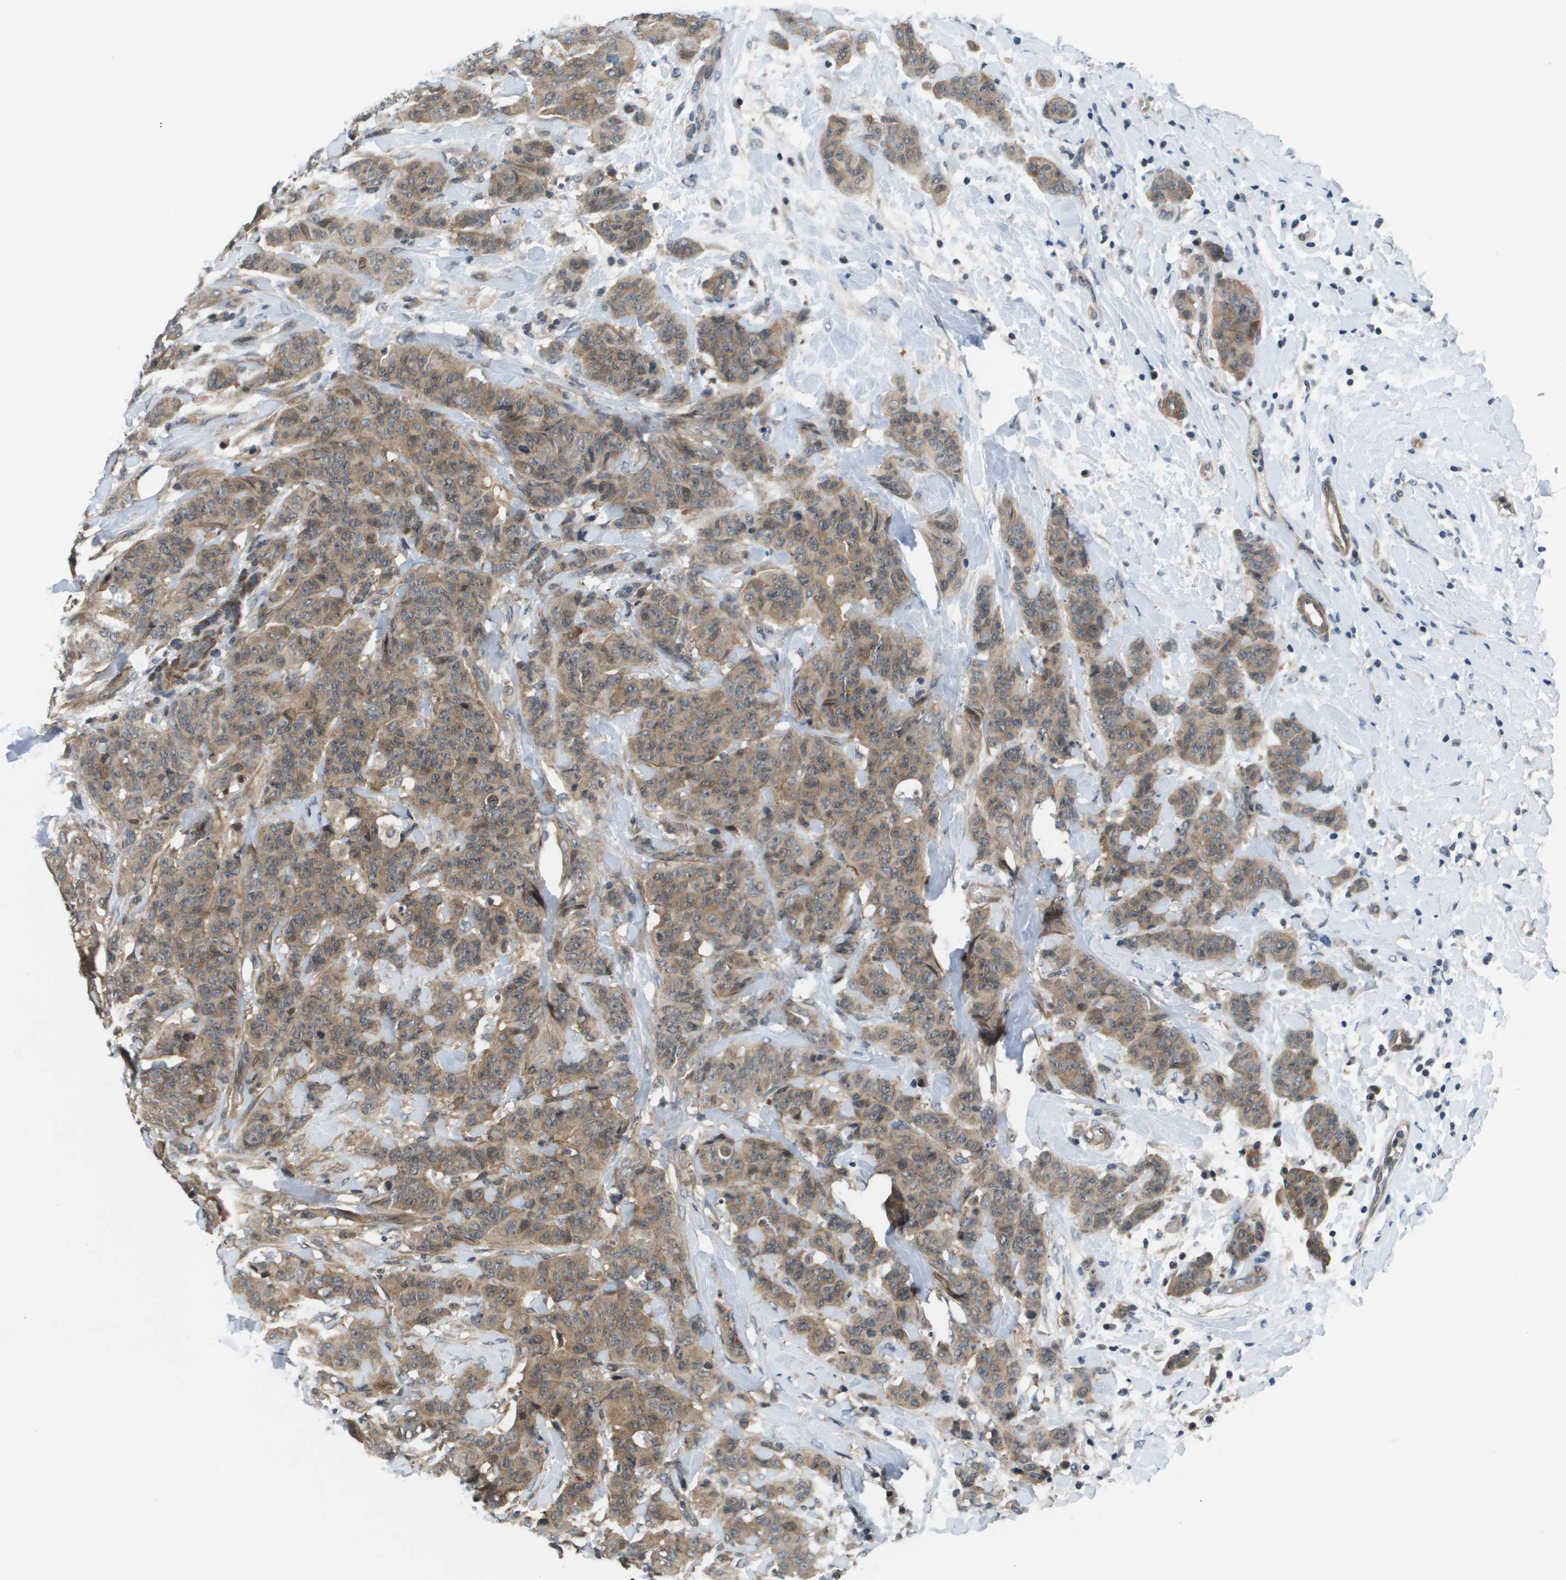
{"staining": {"intensity": "moderate", "quantity": ">75%", "location": "cytoplasmic/membranous"}, "tissue": "breast cancer", "cell_type": "Tumor cells", "image_type": "cancer", "snomed": [{"axis": "morphology", "description": "Normal tissue, NOS"}, {"axis": "morphology", "description": "Duct carcinoma"}, {"axis": "topography", "description": "Breast"}], "caption": "Immunohistochemistry (DAB (3,3'-diaminobenzidine)) staining of breast intraductal carcinoma shows moderate cytoplasmic/membranous protein staining in about >75% of tumor cells.", "gene": "ENPP5", "patient": {"sex": "female", "age": 40}}